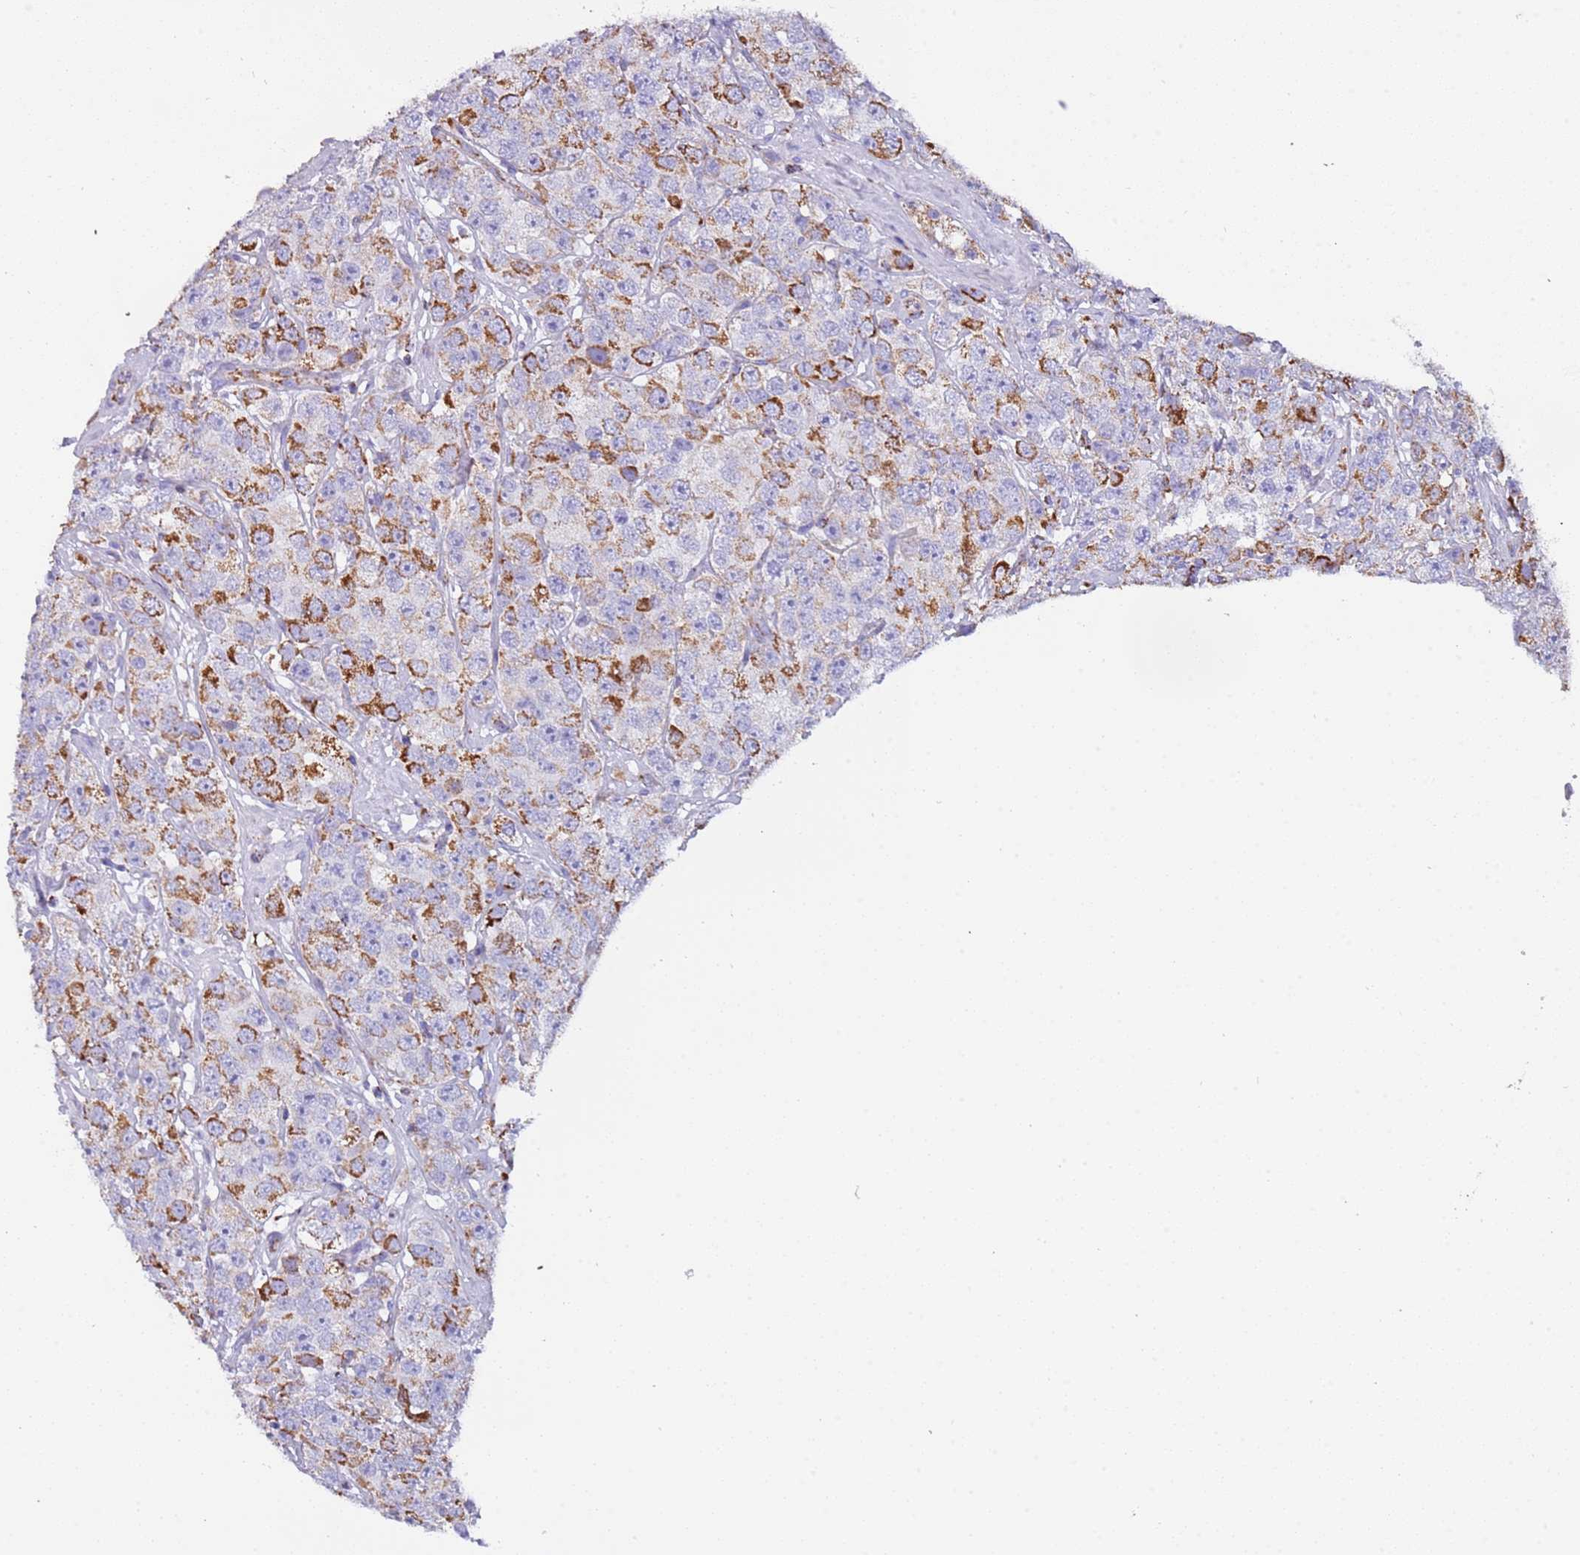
{"staining": {"intensity": "strong", "quantity": "25%-75%", "location": "cytoplasmic/membranous"}, "tissue": "testis cancer", "cell_type": "Tumor cells", "image_type": "cancer", "snomed": [{"axis": "morphology", "description": "Seminoma, NOS"}, {"axis": "topography", "description": "Testis"}], "caption": "Brown immunohistochemical staining in testis seminoma demonstrates strong cytoplasmic/membranous expression in approximately 25%-75% of tumor cells. The protein of interest is stained brown, and the nuclei are stained in blue (DAB (3,3'-diaminobenzidine) IHC with brightfield microscopy, high magnification).", "gene": "SUCLG2", "patient": {"sex": "male", "age": 28}}